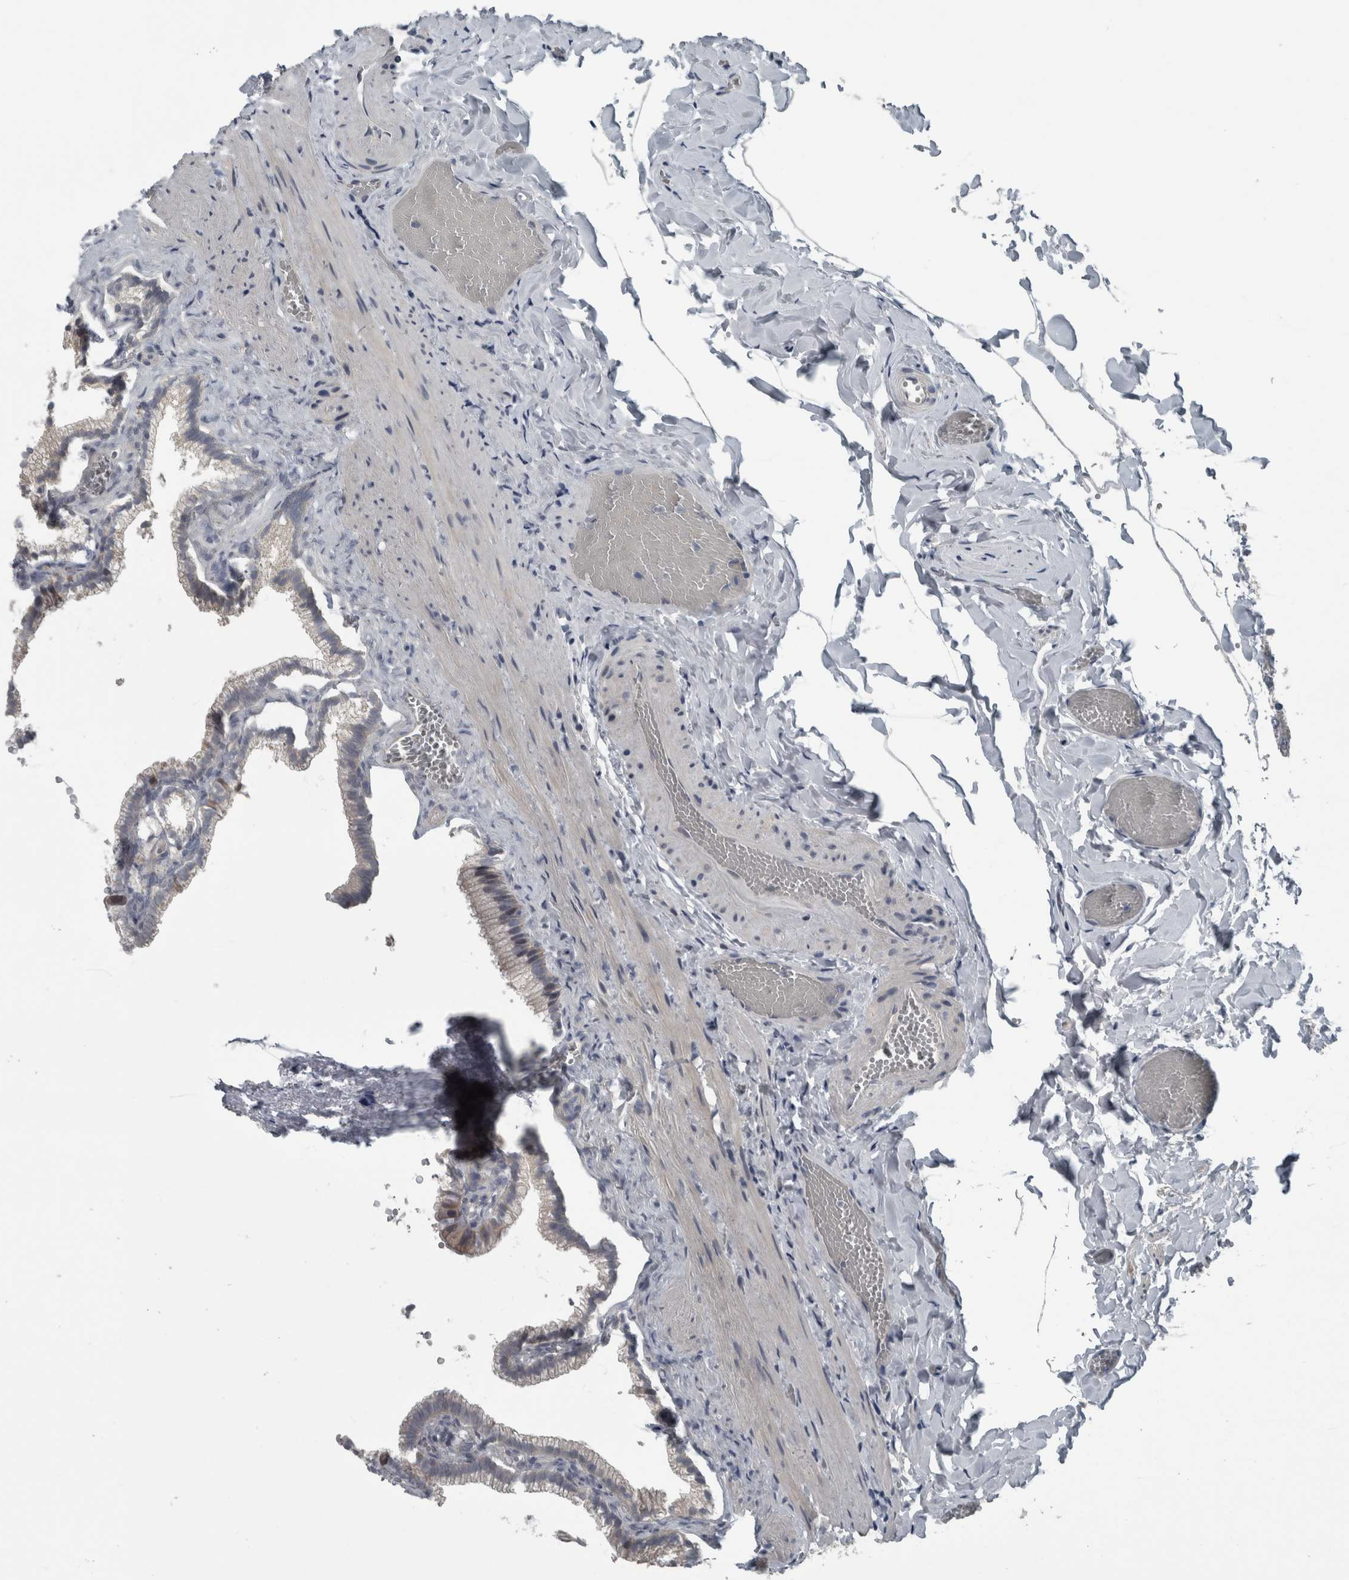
{"staining": {"intensity": "moderate", "quantity": "<25%", "location": "cytoplasmic/membranous"}, "tissue": "gallbladder", "cell_type": "Glandular cells", "image_type": "normal", "snomed": [{"axis": "morphology", "description": "Normal tissue, NOS"}, {"axis": "topography", "description": "Gallbladder"}], "caption": "High-magnification brightfield microscopy of normal gallbladder stained with DAB (brown) and counterstained with hematoxylin (blue). glandular cells exhibit moderate cytoplasmic/membranous positivity is present in about<25% of cells. The protein of interest is stained brown, and the nuclei are stained in blue (DAB (3,3'-diaminobenzidine) IHC with brightfield microscopy, high magnification).", "gene": "KRT20", "patient": {"sex": "male", "age": 38}}